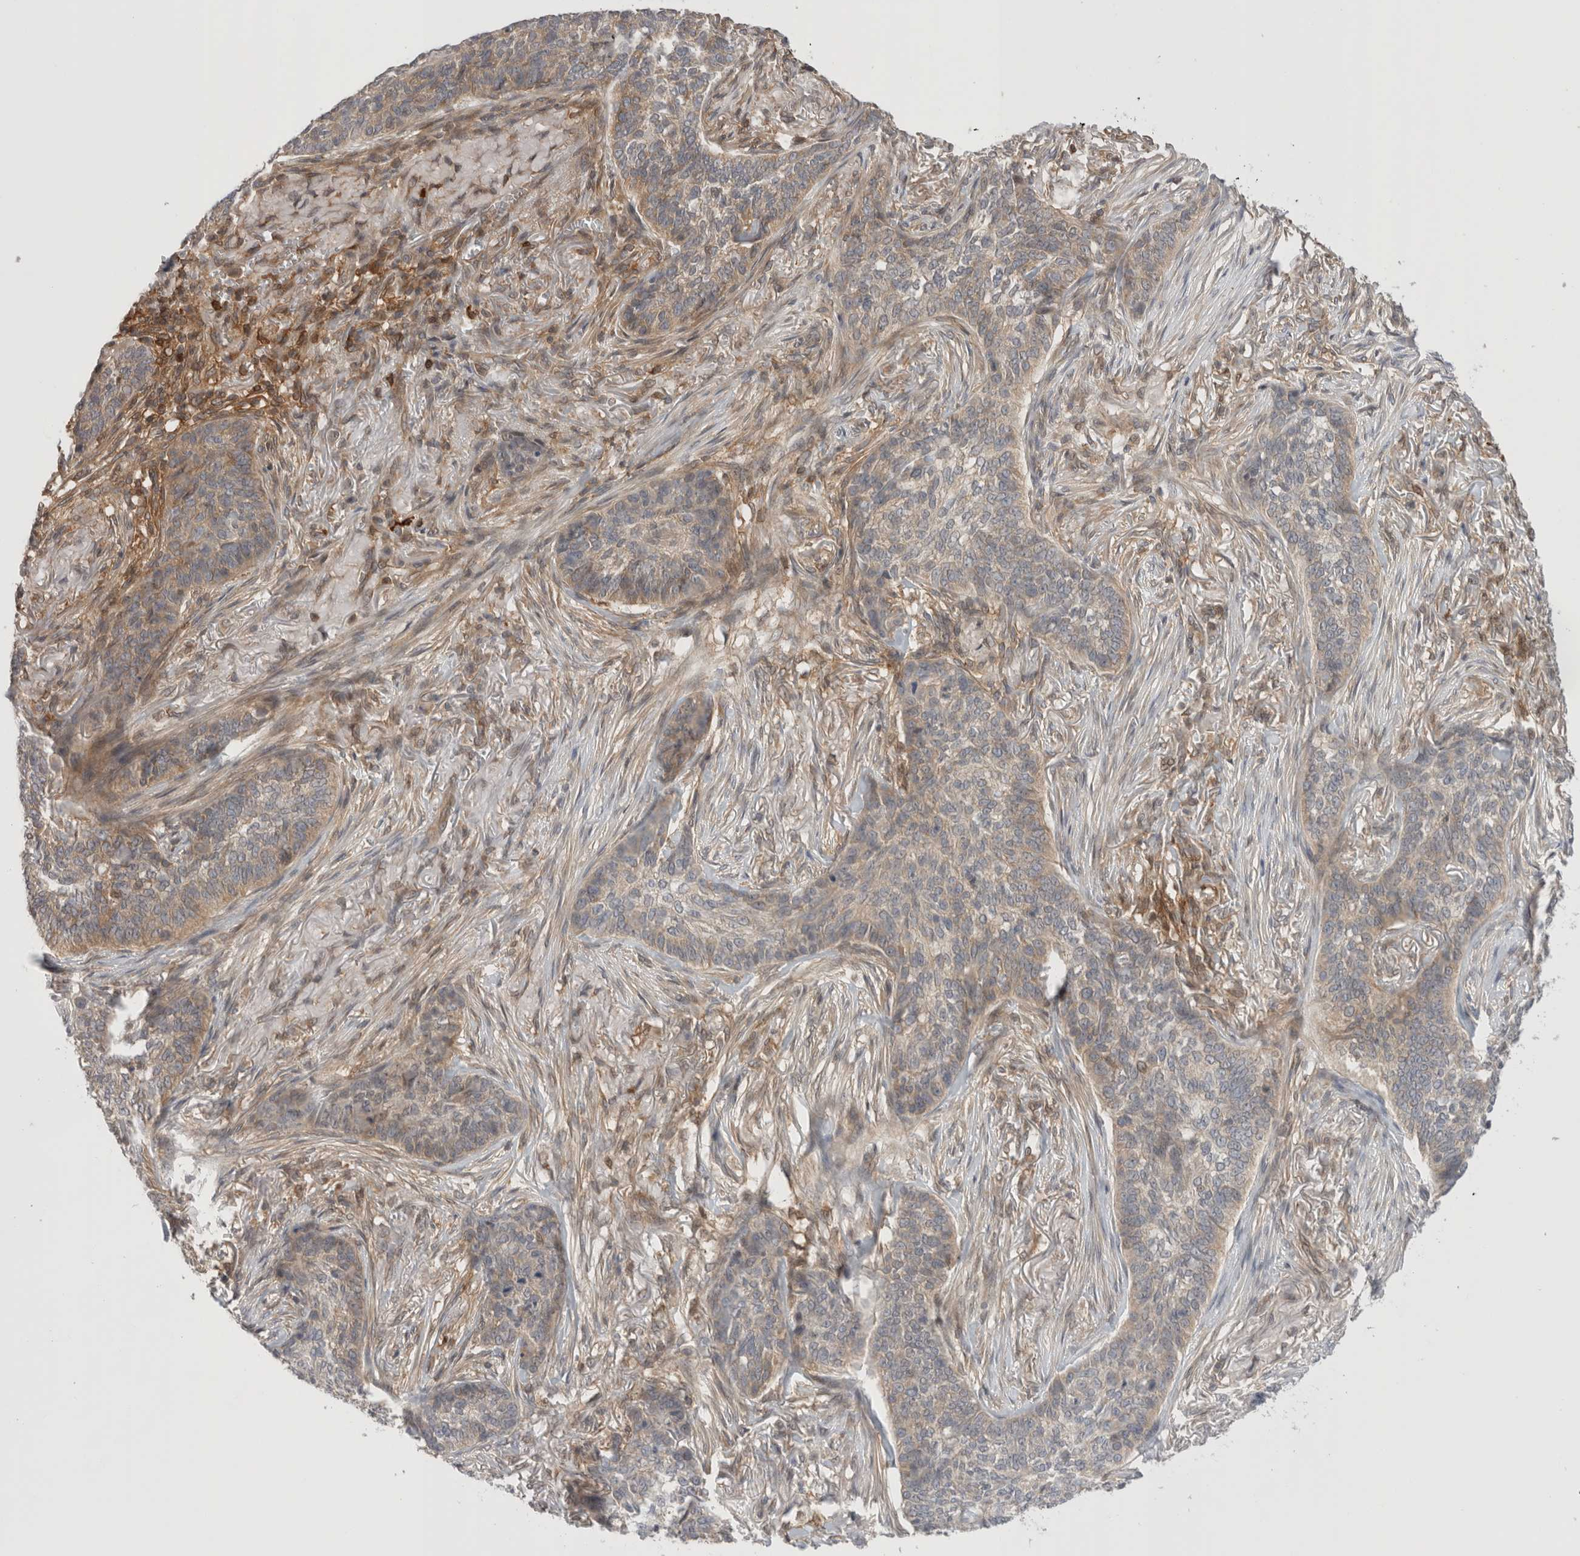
{"staining": {"intensity": "weak", "quantity": "25%-75%", "location": "cytoplasmic/membranous"}, "tissue": "skin cancer", "cell_type": "Tumor cells", "image_type": "cancer", "snomed": [{"axis": "morphology", "description": "Basal cell carcinoma"}, {"axis": "topography", "description": "Skin"}], "caption": "A low amount of weak cytoplasmic/membranous expression is identified in approximately 25%-75% of tumor cells in basal cell carcinoma (skin) tissue.", "gene": "NFKB1", "patient": {"sex": "male", "age": 85}}